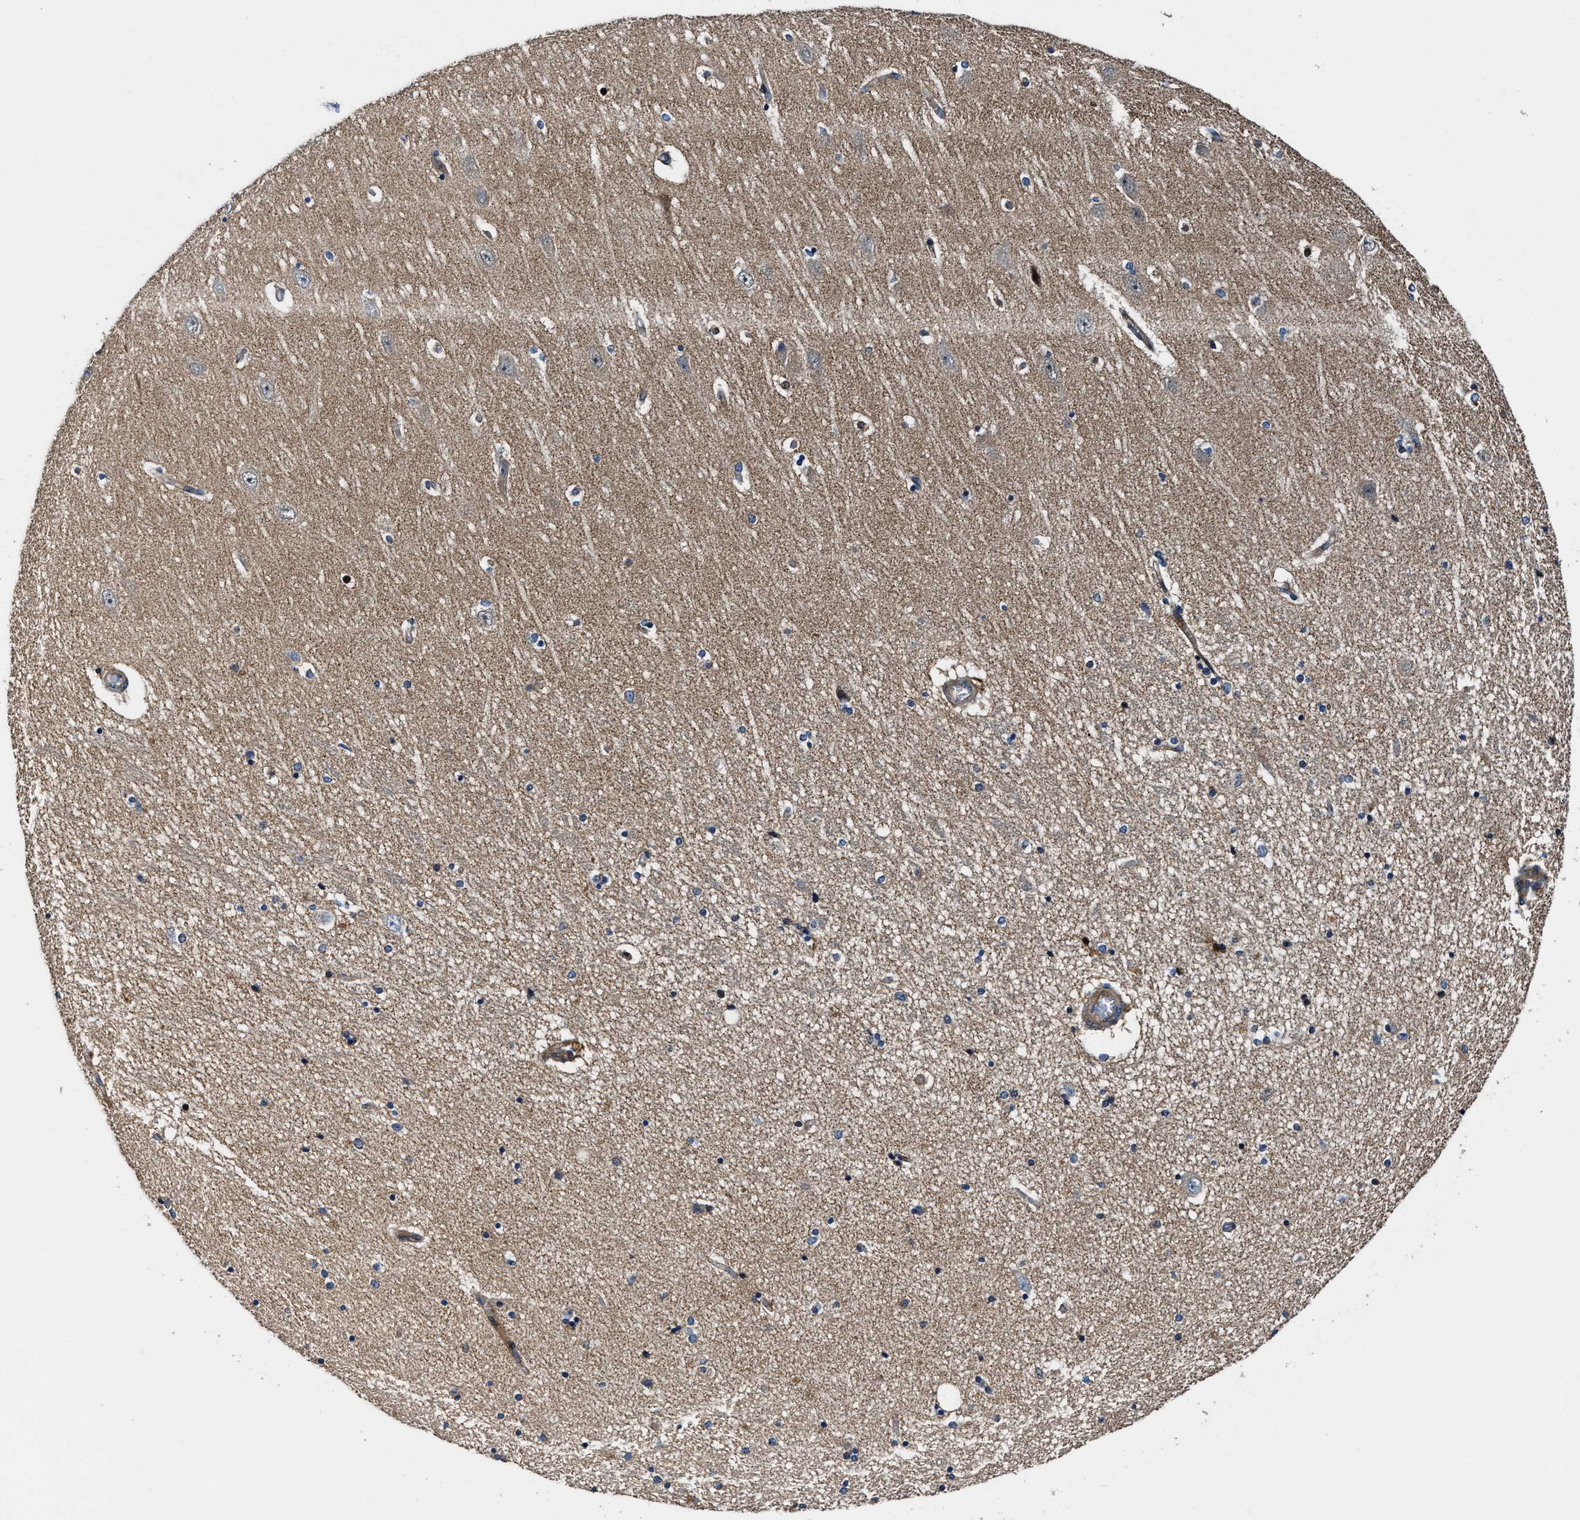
{"staining": {"intensity": "weak", "quantity": "<25%", "location": "cytoplasmic/membranous"}, "tissue": "hippocampus", "cell_type": "Glial cells", "image_type": "normal", "snomed": [{"axis": "morphology", "description": "Normal tissue, NOS"}, {"axis": "topography", "description": "Hippocampus"}], "caption": "A high-resolution histopathology image shows immunohistochemistry staining of benign hippocampus, which shows no significant positivity in glial cells. Brightfield microscopy of IHC stained with DAB (brown) and hematoxylin (blue), captured at high magnification.", "gene": "PTAR1", "patient": {"sex": "female", "age": 54}}